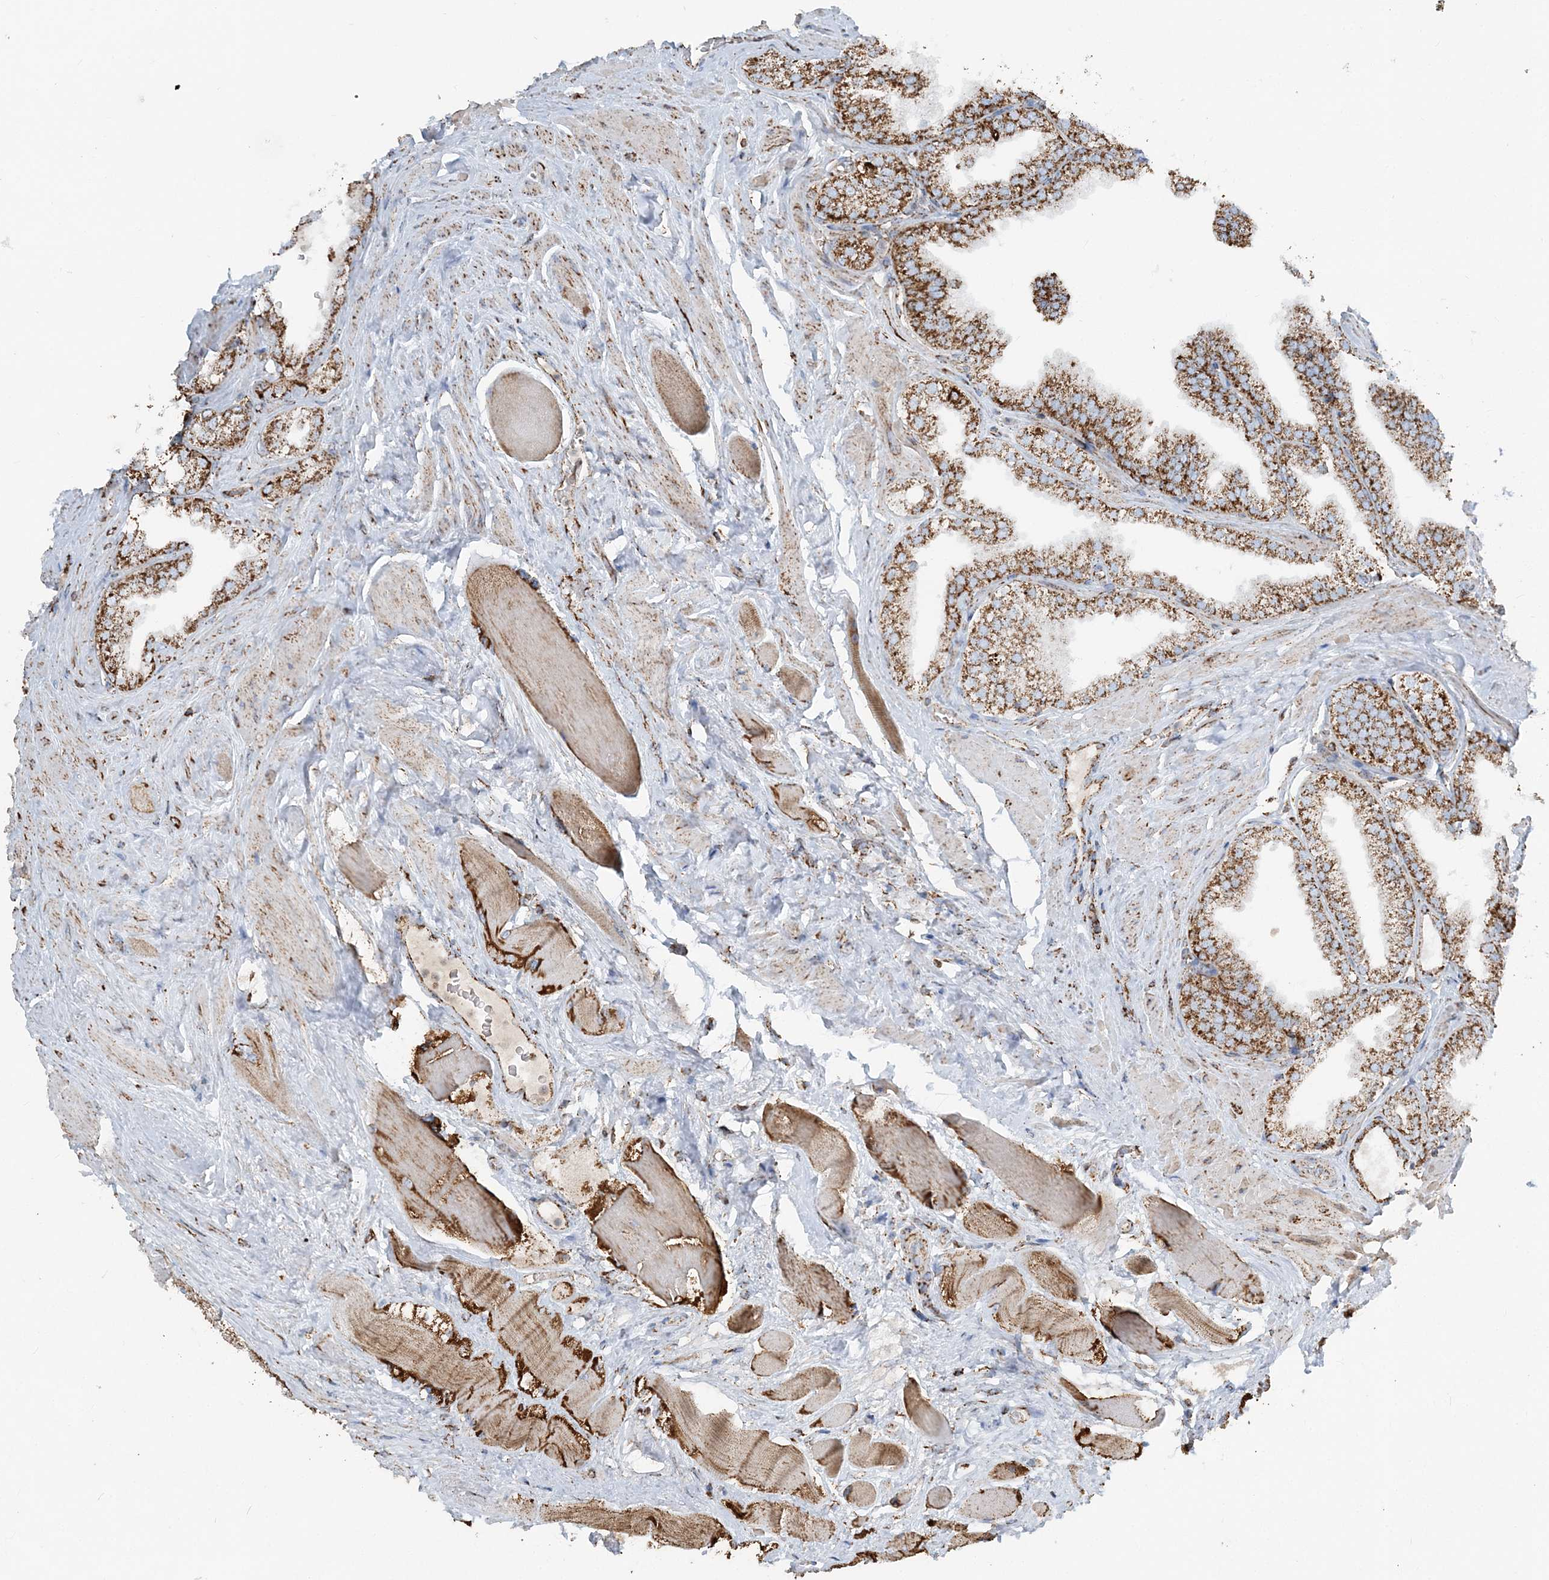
{"staining": {"intensity": "strong", "quantity": ">75%", "location": "cytoplasmic/membranous"}, "tissue": "prostate cancer", "cell_type": "Tumor cells", "image_type": "cancer", "snomed": [{"axis": "morphology", "description": "Adenocarcinoma, High grade"}, {"axis": "topography", "description": "Prostate"}], "caption": "Protein analysis of prostate high-grade adenocarcinoma tissue reveals strong cytoplasmic/membranous staining in approximately >75% of tumor cells. The protein of interest is stained brown, and the nuclei are stained in blue (DAB IHC with brightfield microscopy, high magnification).", "gene": "RAB11FIP3", "patient": {"sex": "male", "age": 58}}